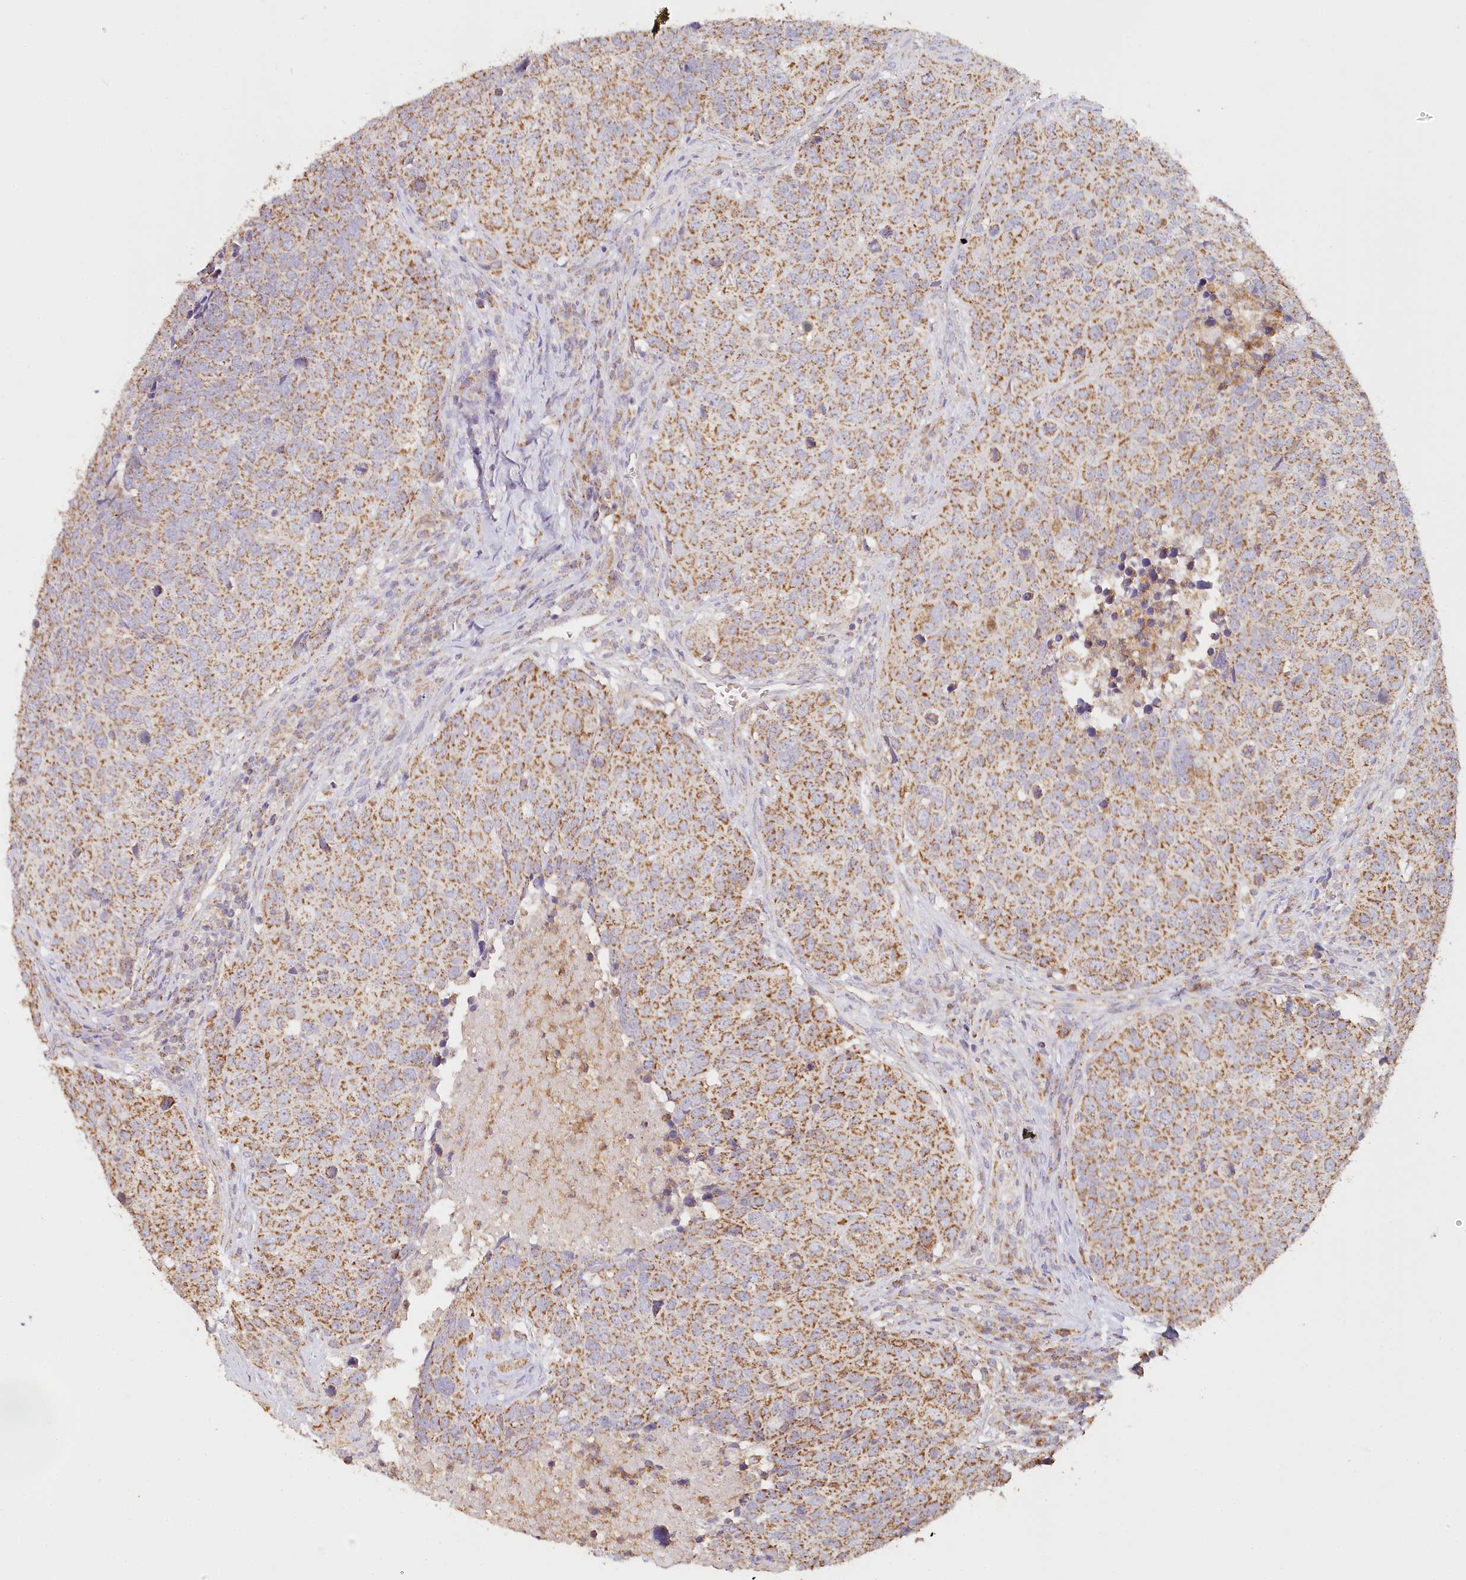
{"staining": {"intensity": "moderate", "quantity": ">75%", "location": "cytoplasmic/membranous"}, "tissue": "head and neck cancer", "cell_type": "Tumor cells", "image_type": "cancer", "snomed": [{"axis": "morphology", "description": "Squamous cell carcinoma, NOS"}, {"axis": "topography", "description": "Head-Neck"}], "caption": "Protein expression analysis of squamous cell carcinoma (head and neck) displays moderate cytoplasmic/membranous expression in about >75% of tumor cells.", "gene": "MMP25", "patient": {"sex": "male", "age": 66}}